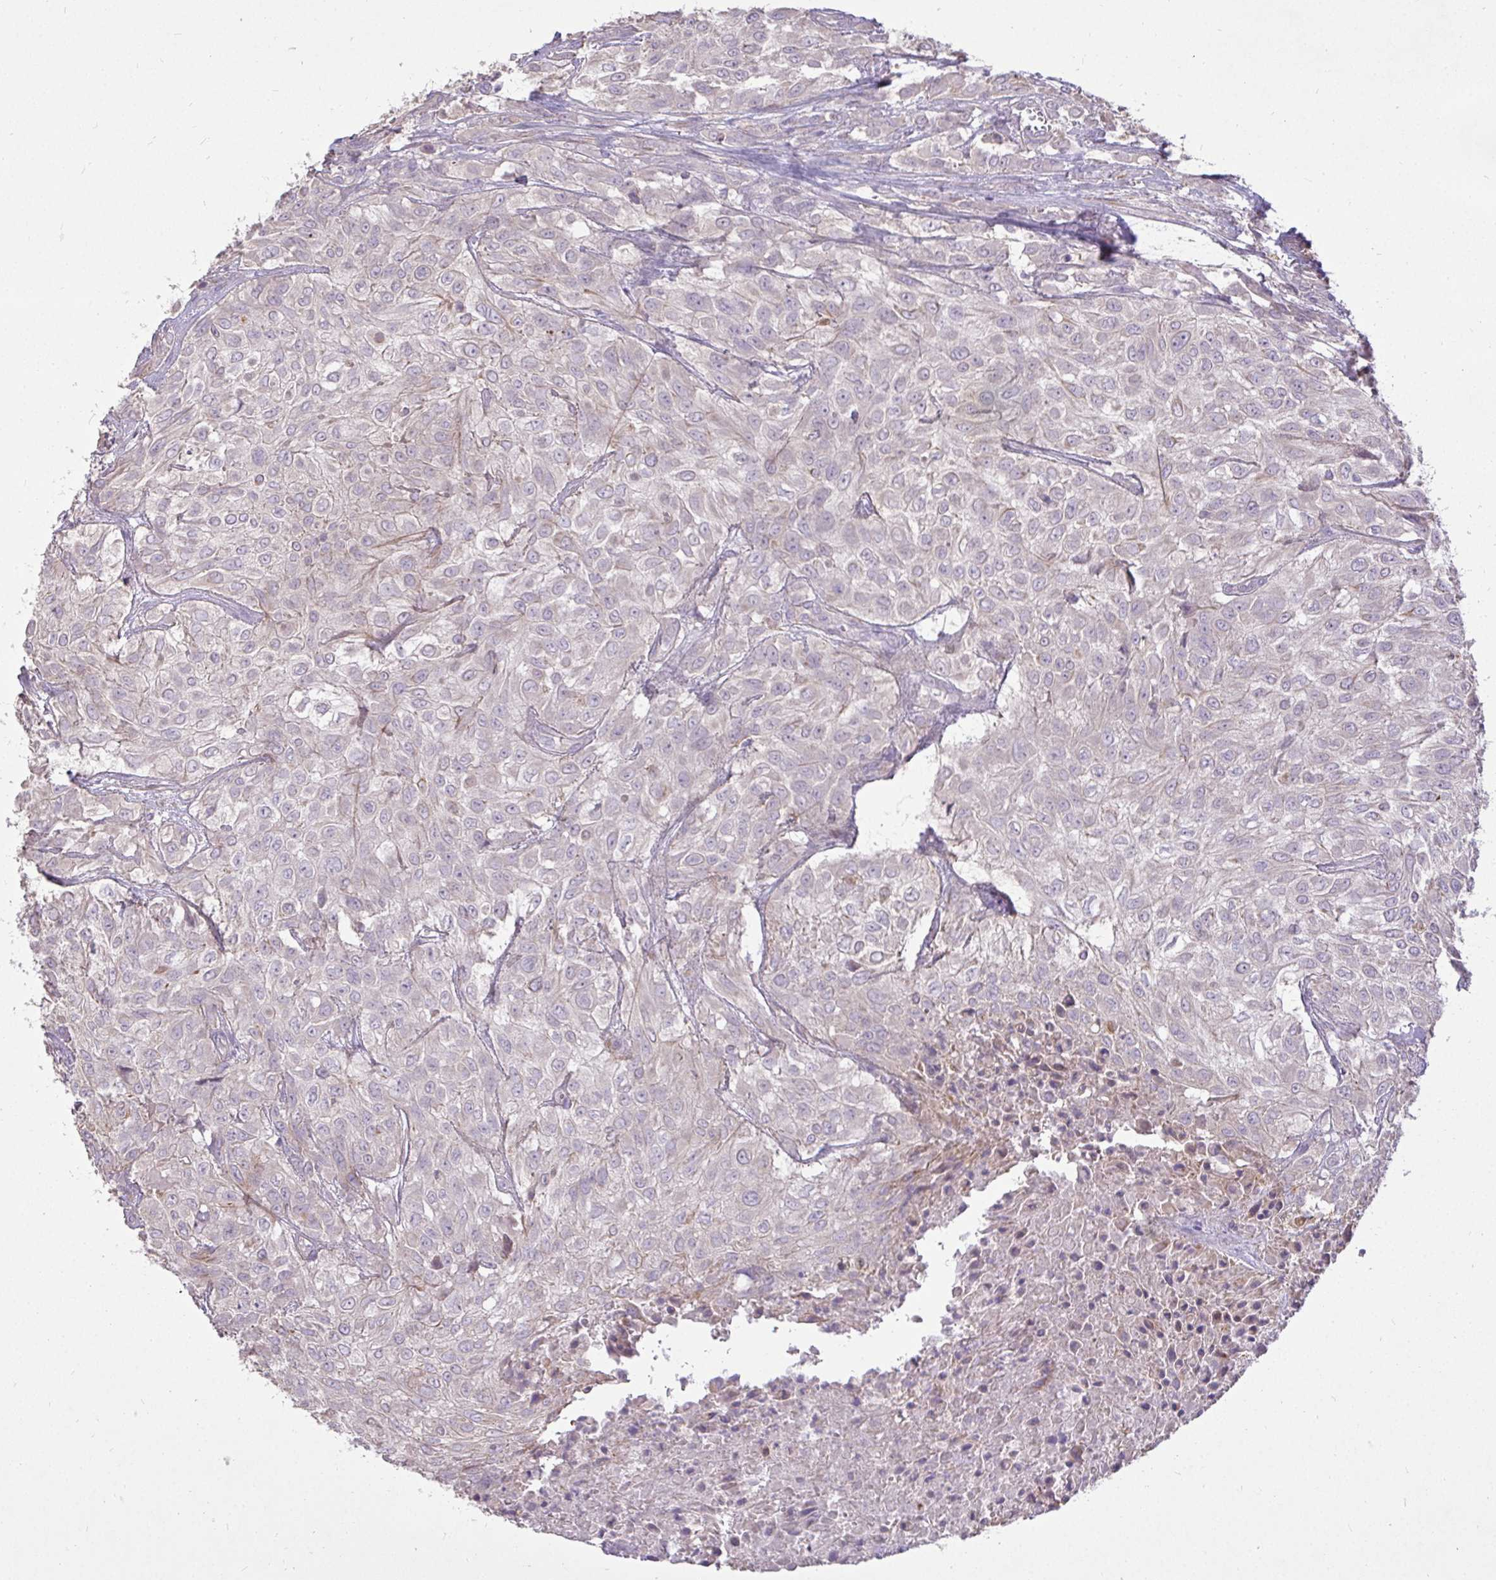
{"staining": {"intensity": "negative", "quantity": "none", "location": "none"}, "tissue": "urothelial cancer", "cell_type": "Tumor cells", "image_type": "cancer", "snomed": [{"axis": "morphology", "description": "Urothelial carcinoma, High grade"}, {"axis": "topography", "description": "Urinary bladder"}], "caption": "The photomicrograph reveals no staining of tumor cells in urothelial cancer.", "gene": "STRIP1", "patient": {"sex": "male", "age": 57}}